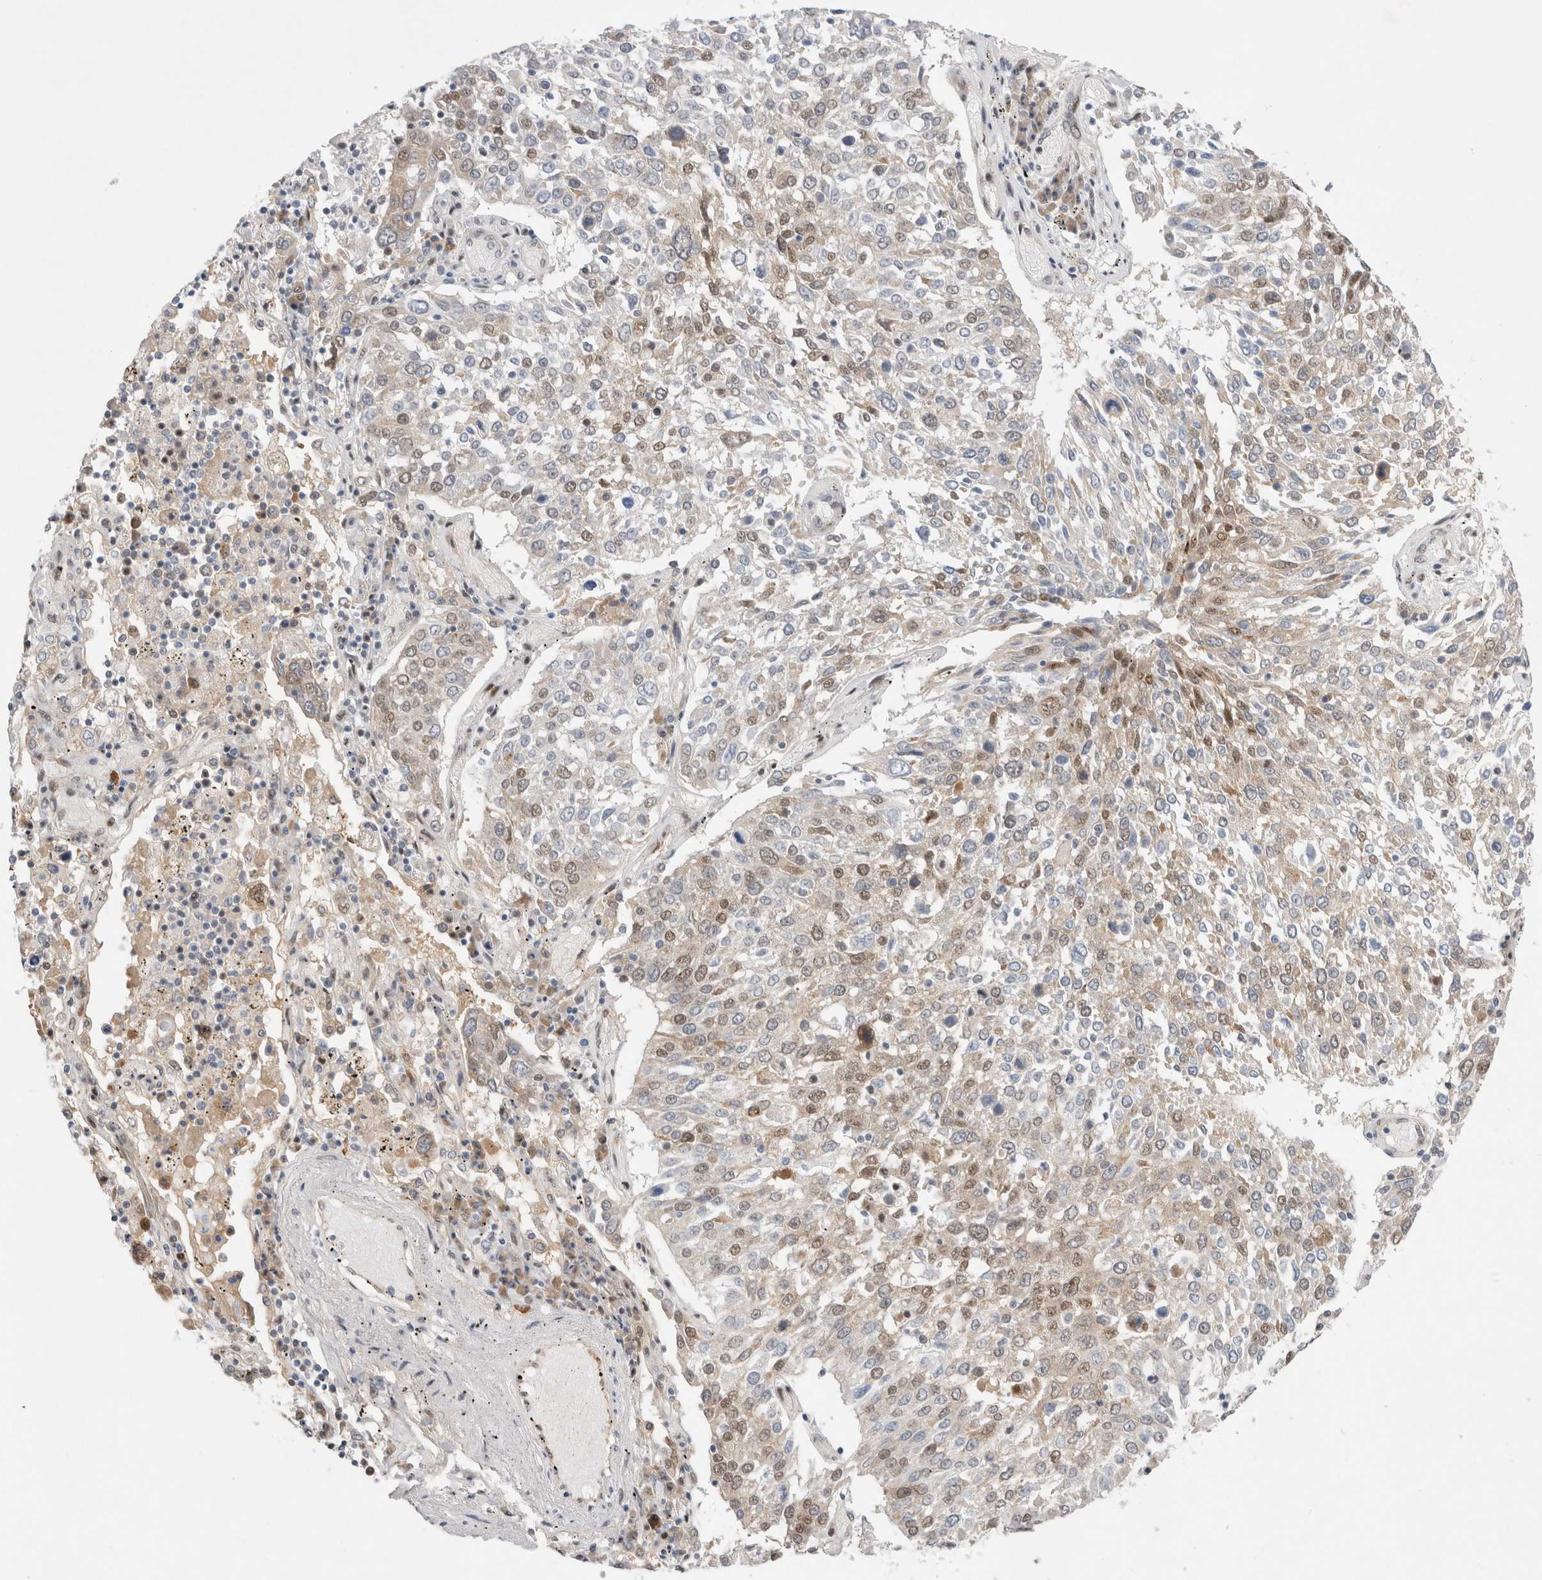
{"staining": {"intensity": "weak", "quantity": "25%-75%", "location": "nuclear"}, "tissue": "lung cancer", "cell_type": "Tumor cells", "image_type": "cancer", "snomed": [{"axis": "morphology", "description": "Squamous cell carcinoma, NOS"}, {"axis": "topography", "description": "Lung"}], "caption": "IHC image of neoplastic tissue: squamous cell carcinoma (lung) stained using IHC displays low levels of weak protein expression localized specifically in the nuclear of tumor cells, appearing as a nuclear brown color.", "gene": "WIPF2", "patient": {"sex": "male", "age": 65}}